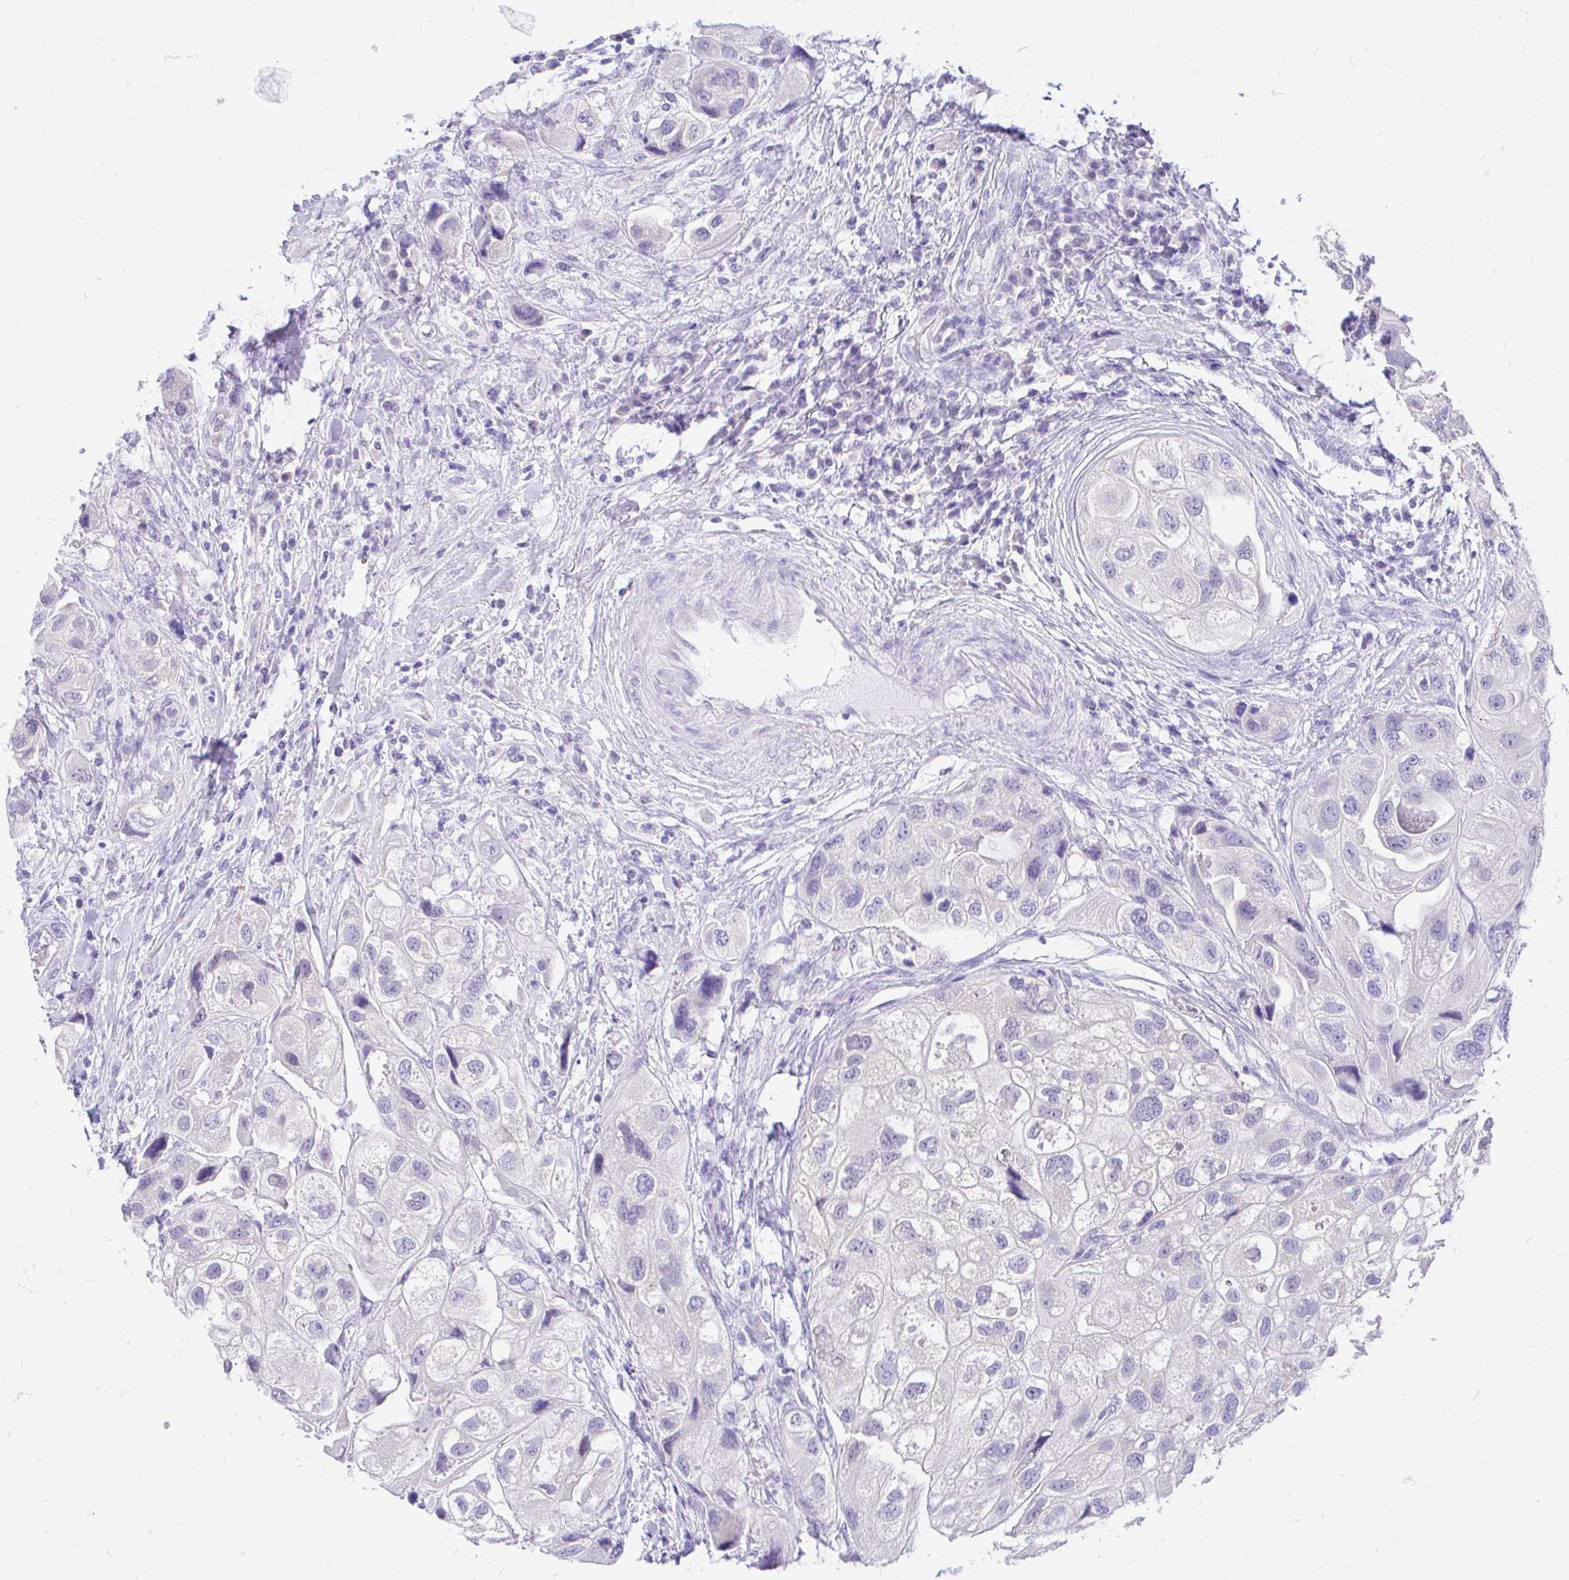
{"staining": {"intensity": "negative", "quantity": "none", "location": "none"}, "tissue": "urothelial cancer", "cell_type": "Tumor cells", "image_type": "cancer", "snomed": [{"axis": "morphology", "description": "Urothelial carcinoma, High grade"}, {"axis": "topography", "description": "Urinary bladder"}], "caption": "Immunohistochemistry (IHC) image of neoplastic tissue: human urothelial cancer stained with DAB demonstrates no significant protein staining in tumor cells.", "gene": "FATE1", "patient": {"sex": "female", "age": 64}}